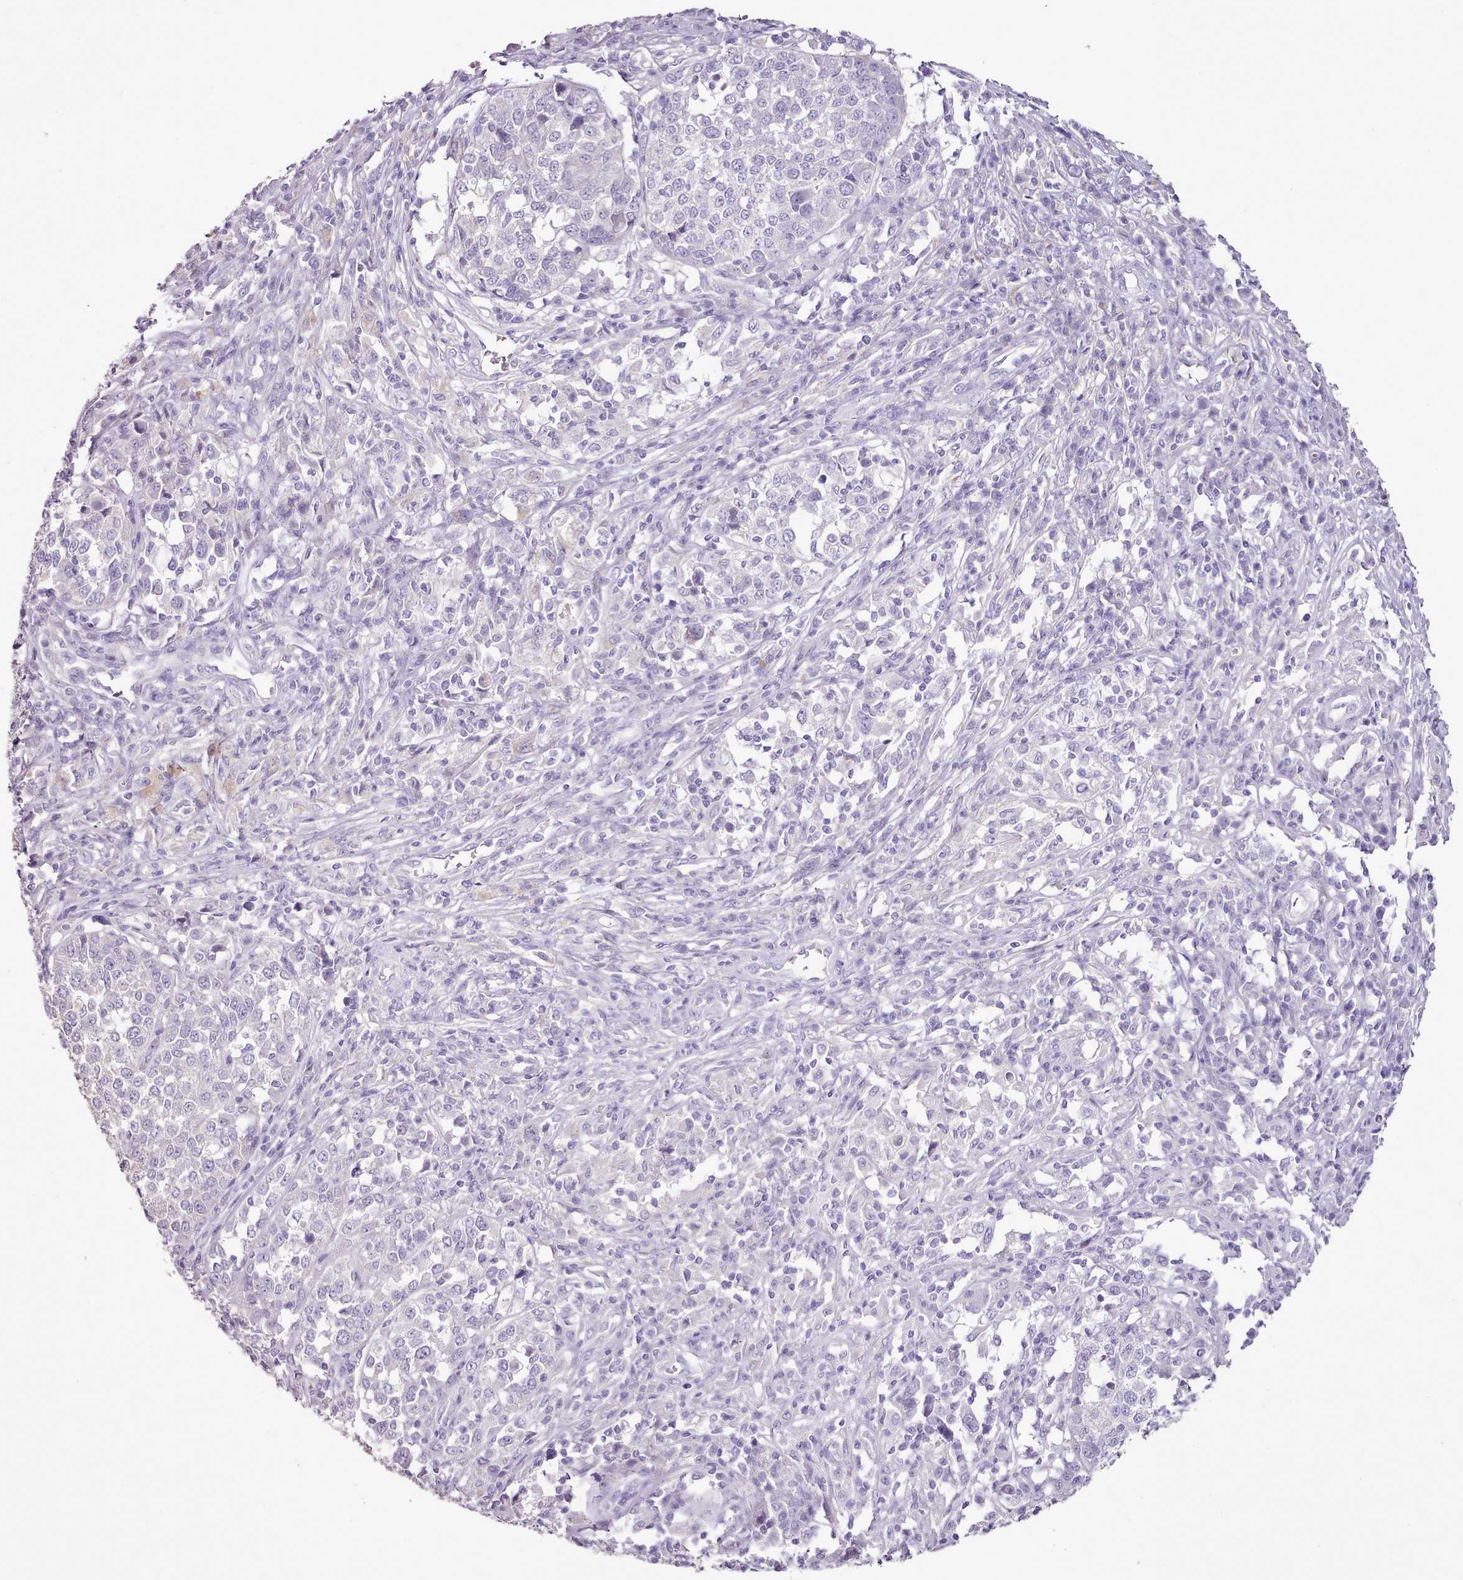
{"staining": {"intensity": "negative", "quantity": "none", "location": "none"}, "tissue": "melanoma", "cell_type": "Tumor cells", "image_type": "cancer", "snomed": [{"axis": "morphology", "description": "Malignant melanoma, Metastatic site"}, {"axis": "topography", "description": "Lymph node"}], "caption": "Tumor cells are negative for protein expression in human malignant melanoma (metastatic site).", "gene": "BLOC1S2", "patient": {"sex": "male", "age": 44}}